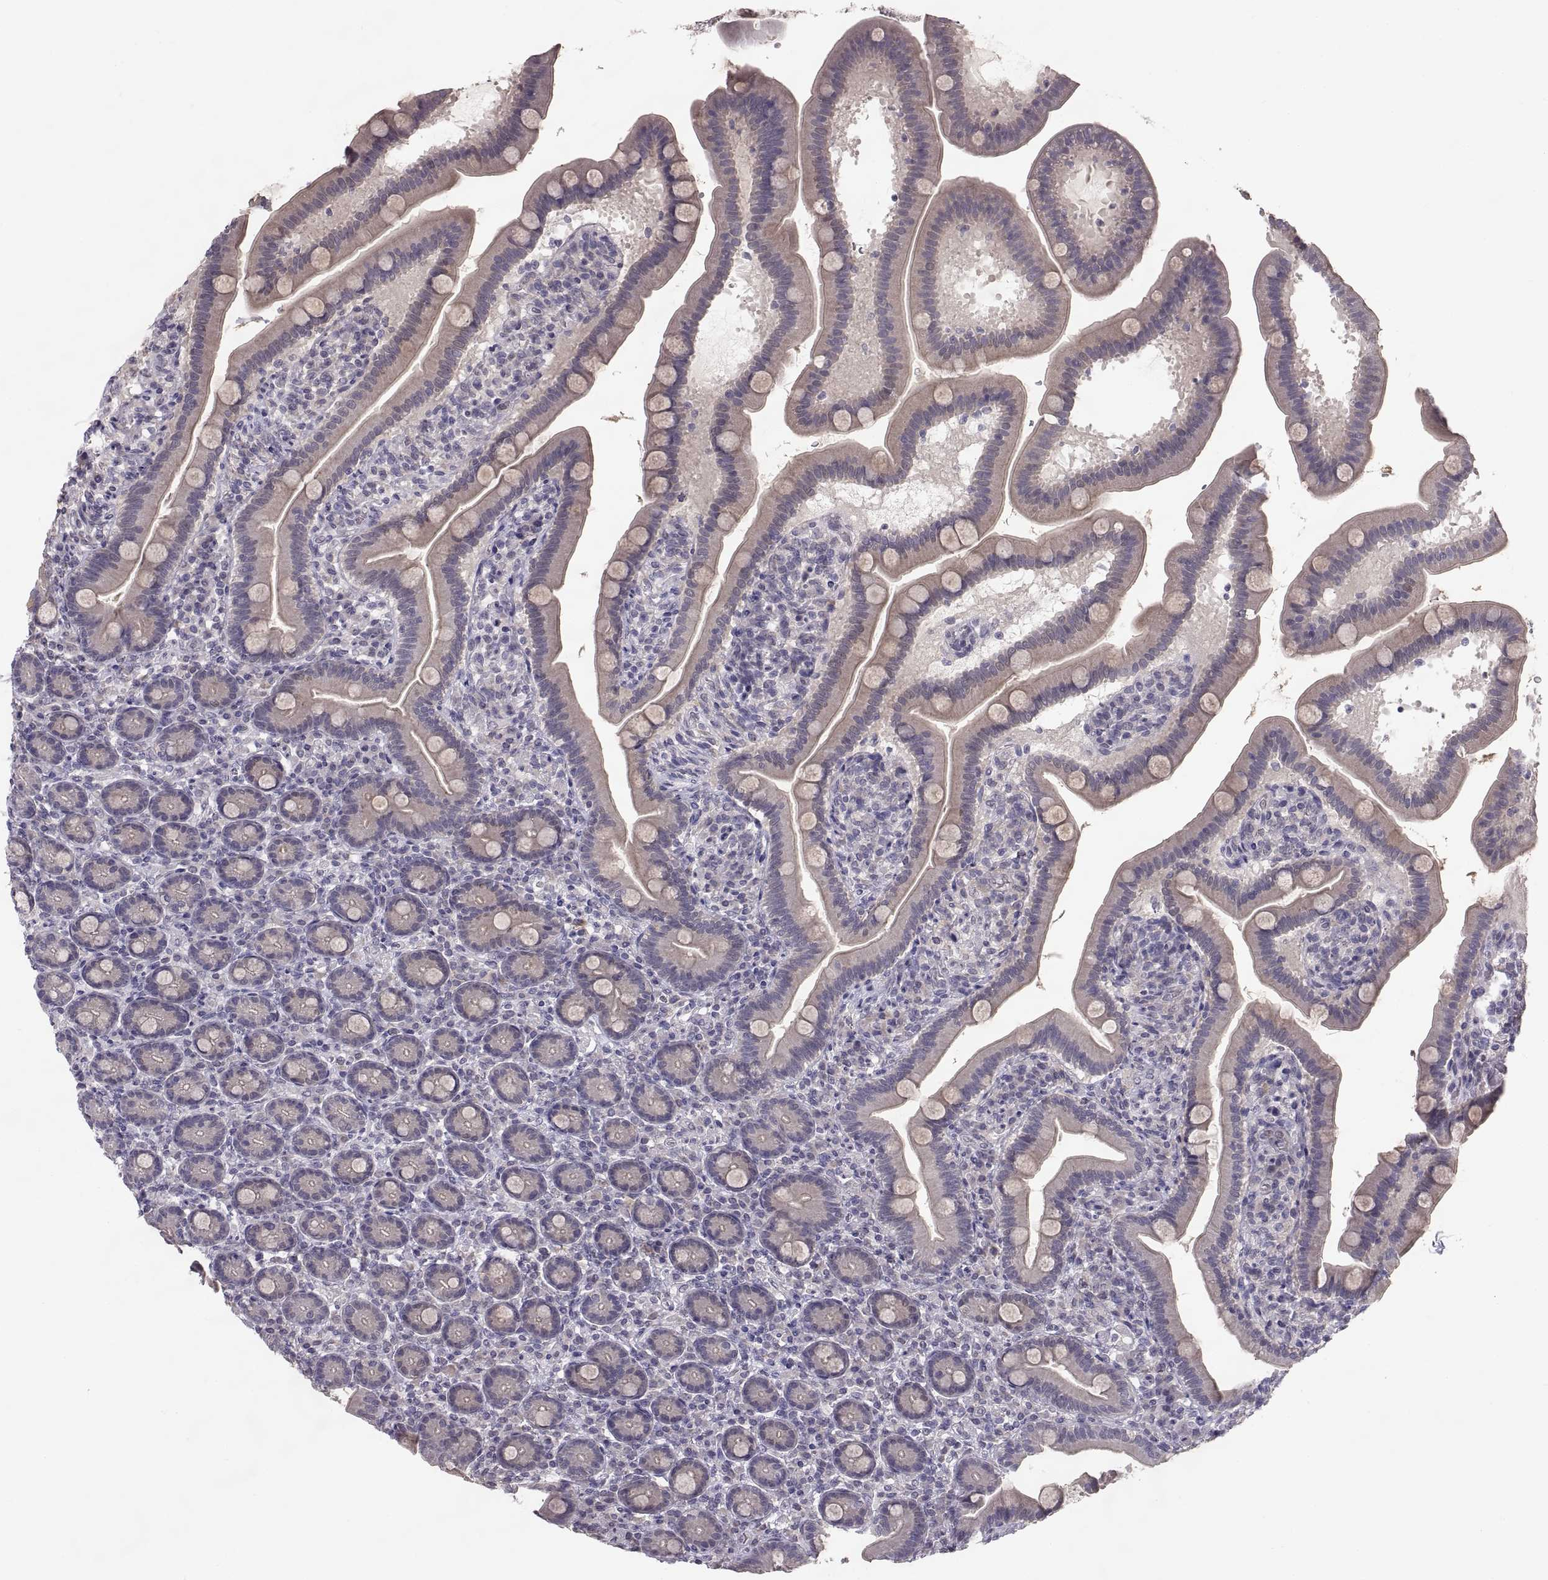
{"staining": {"intensity": "weak", "quantity": "25%-75%", "location": "cytoplasmic/membranous"}, "tissue": "small intestine", "cell_type": "Glandular cells", "image_type": "normal", "snomed": [{"axis": "morphology", "description": "Normal tissue, NOS"}, {"axis": "topography", "description": "Small intestine"}], "caption": "Protein expression analysis of benign human small intestine reveals weak cytoplasmic/membranous positivity in approximately 25%-75% of glandular cells.", "gene": "PAX2", "patient": {"sex": "male", "age": 66}}